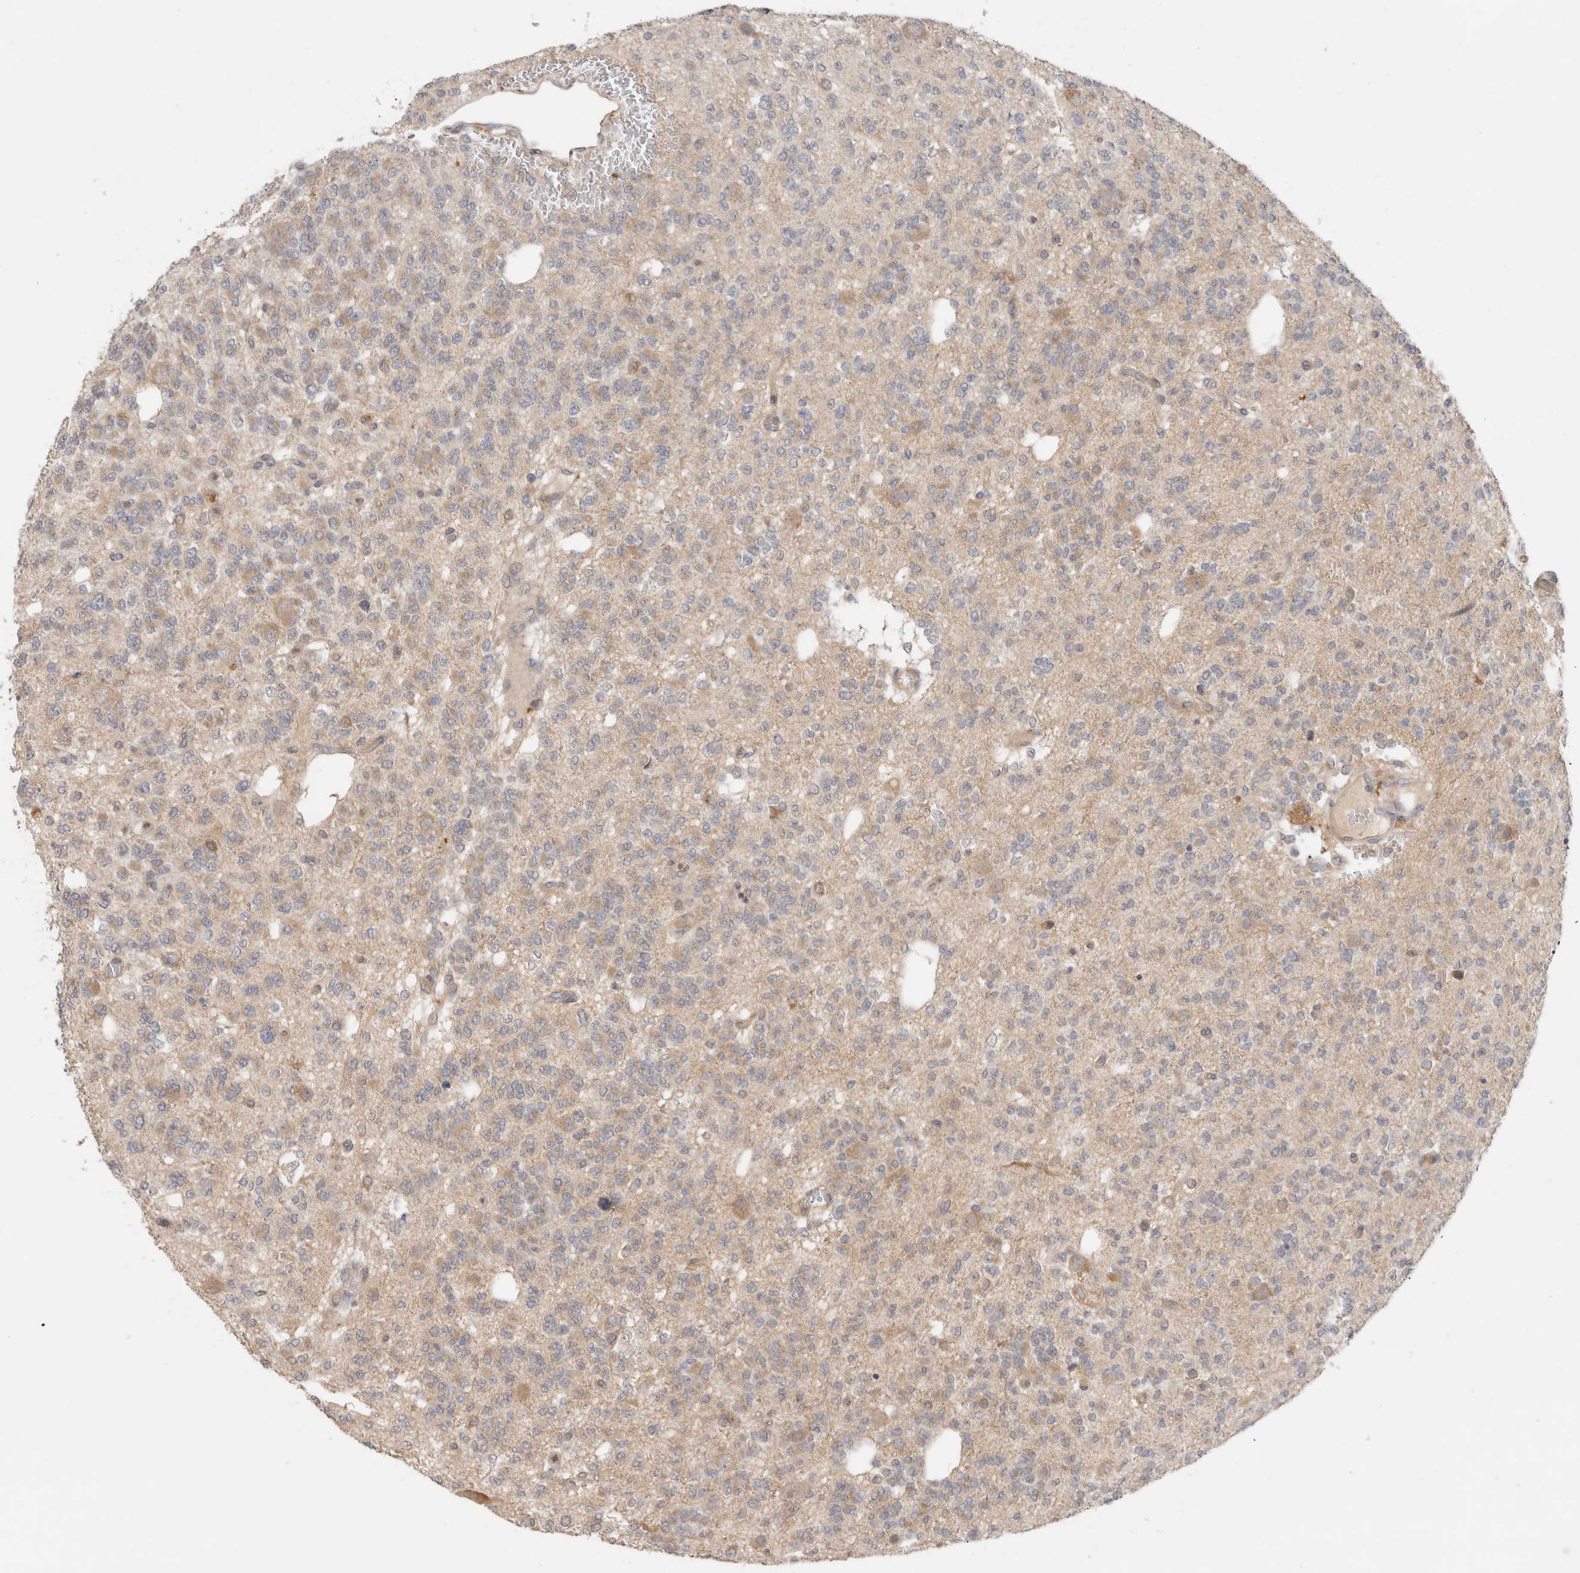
{"staining": {"intensity": "weak", "quantity": "25%-75%", "location": "cytoplasmic/membranous"}, "tissue": "glioma", "cell_type": "Tumor cells", "image_type": "cancer", "snomed": [{"axis": "morphology", "description": "Glioma, malignant, Low grade"}, {"axis": "topography", "description": "Brain"}], "caption": "The photomicrograph demonstrates a brown stain indicating the presence of a protein in the cytoplasmic/membranous of tumor cells in malignant low-grade glioma.", "gene": "SGK1", "patient": {"sex": "male", "age": 38}}